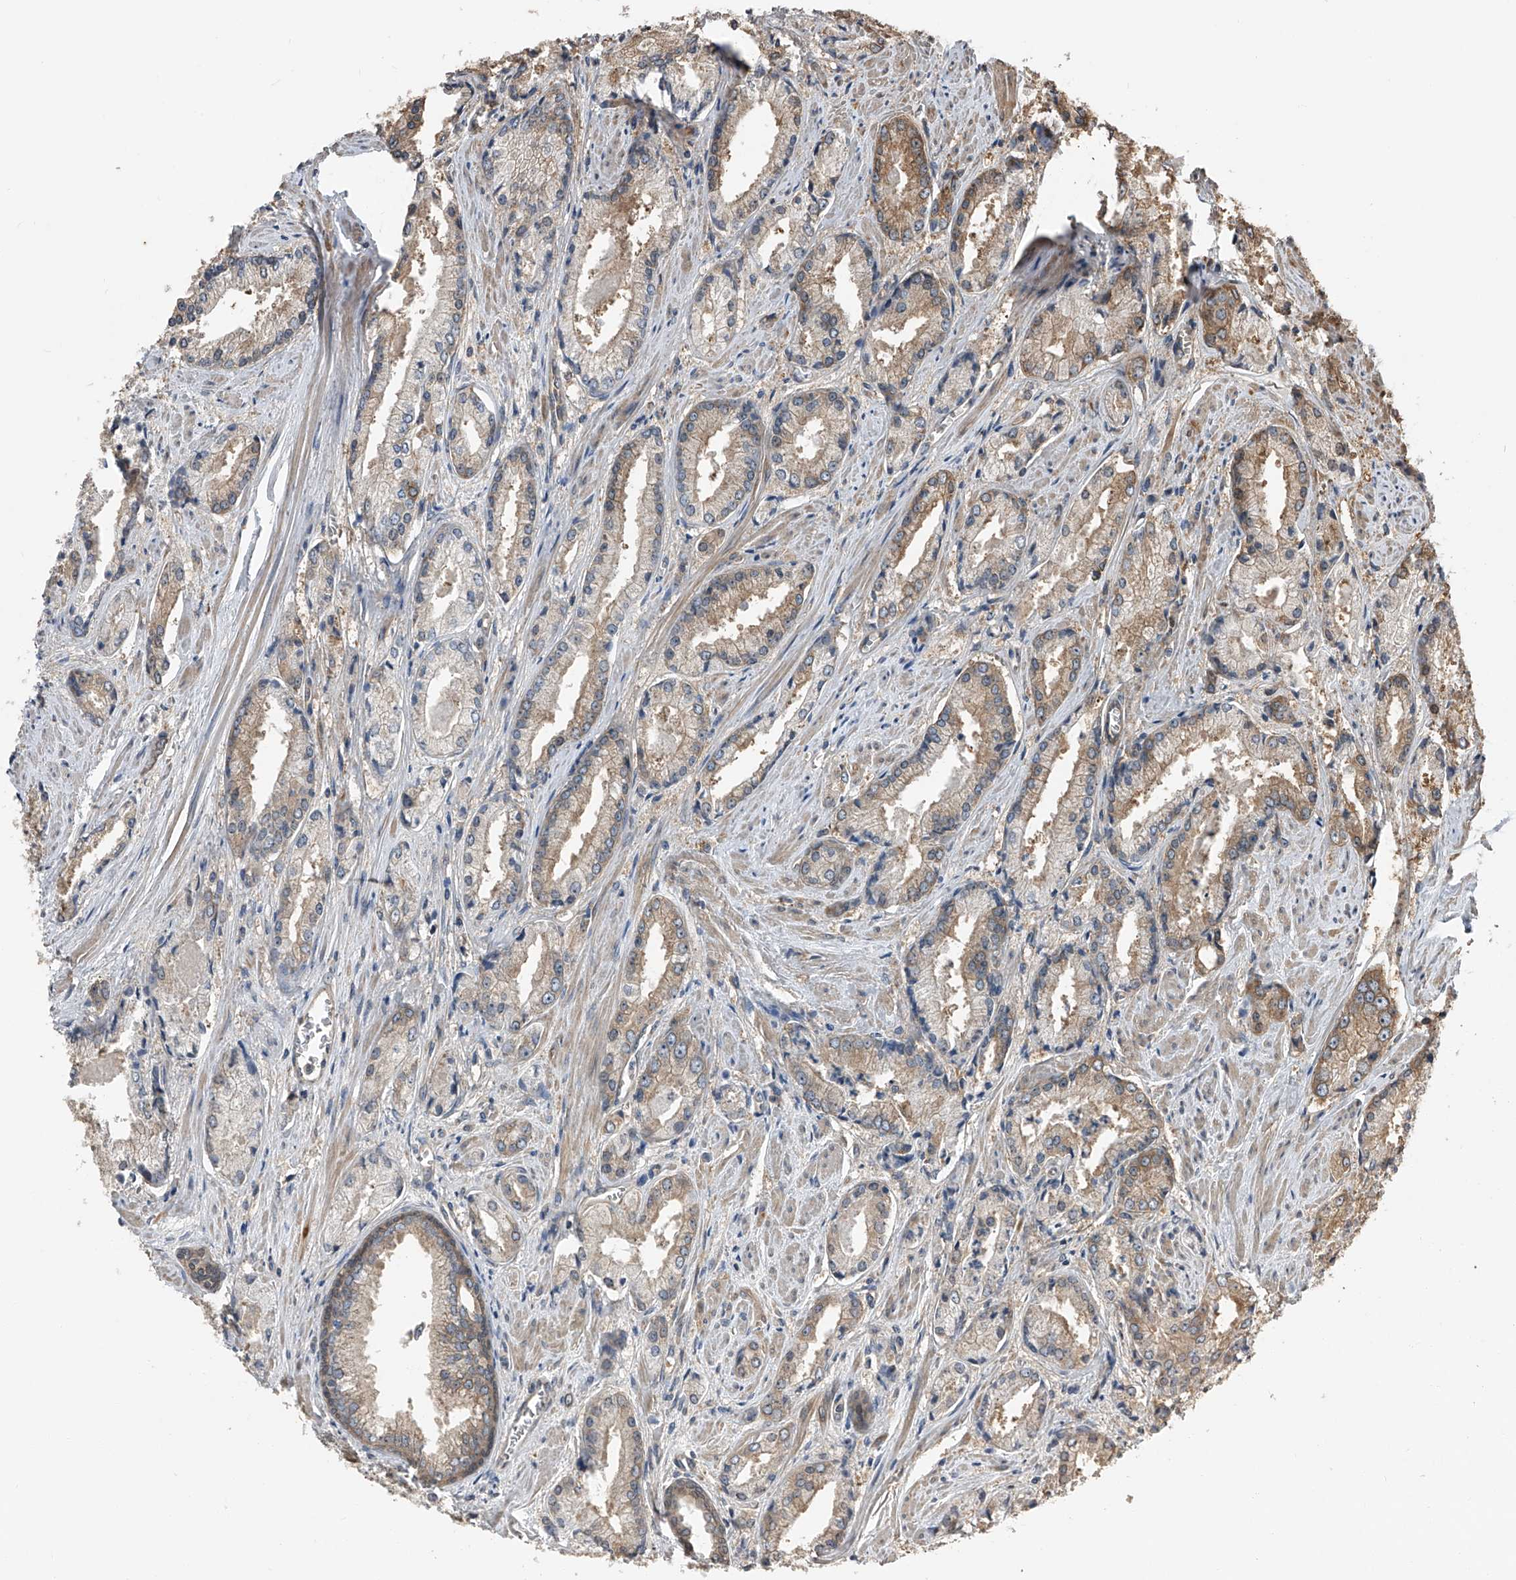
{"staining": {"intensity": "moderate", "quantity": "25%-75%", "location": "cytoplasmic/membranous"}, "tissue": "prostate cancer", "cell_type": "Tumor cells", "image_type": "cancer", "snomed": [{"axis": "morphology", "description": "Adenocarcinoma, Low grade"}, {"axis": "topography", "description": "Prostate"}], "caption": "There is medium levels of moderate cytoplasmic/membranous staining in tumor cells of low-grade adenocarcinoma (prostate), as demonstrated by immunohistochemical staining (brown color).", "gene": "KCNJ2", "patient": {"sex": "male", "age": 54}}